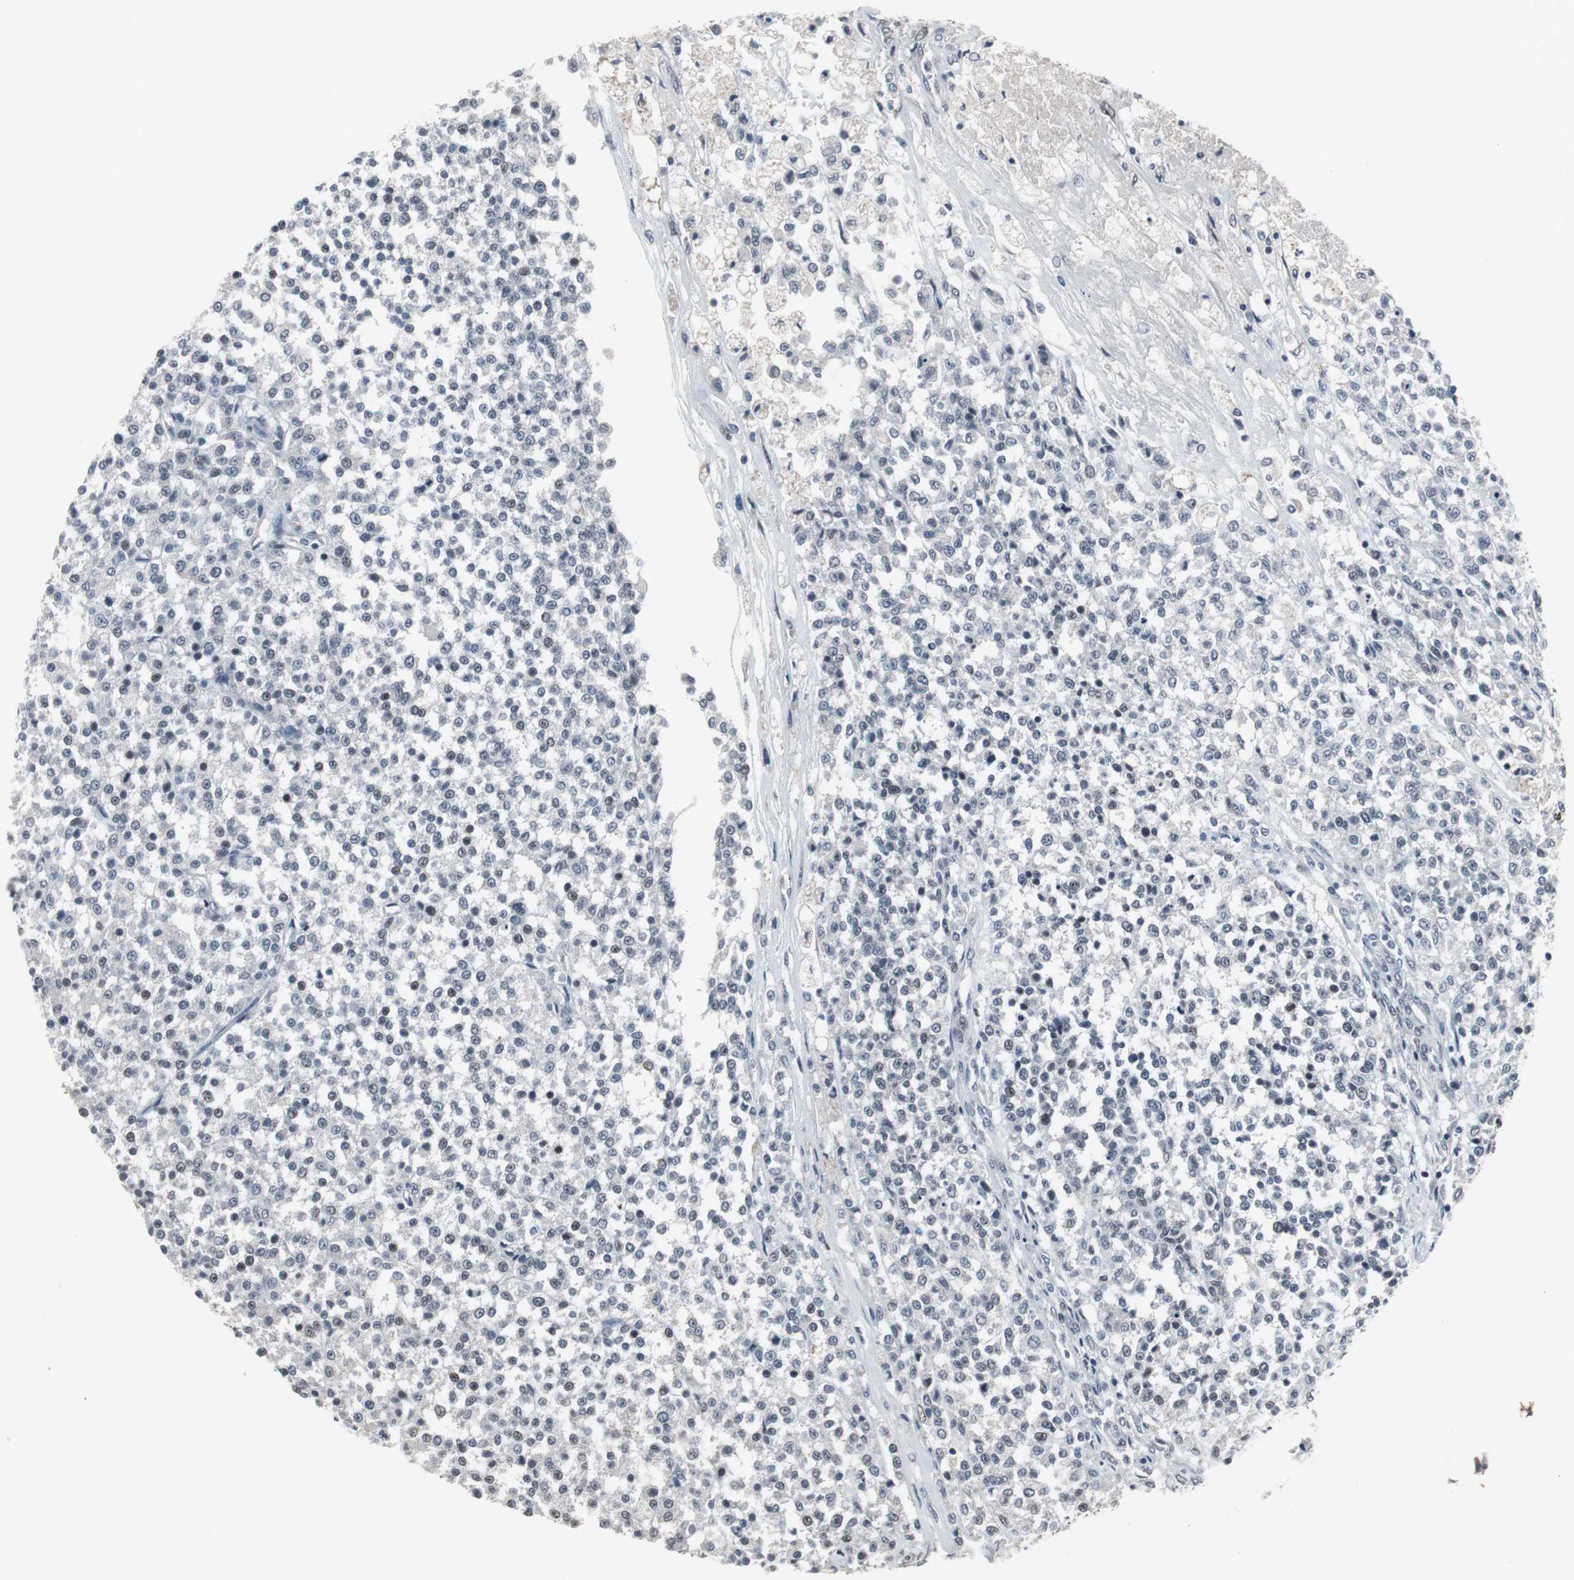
{"staining": {"intensity": "moderate", "quantity": "<25%", "location": "nuclear"}, "tissue": "testis cancer", "cell_type": "Tumor cells", "image_type": "cancer", "snomed": [{"axis": "morphology", "description": "Seminoma, NOS"}, {"axis": "topography", "description": "Testis"}], "caption": "Testis cancer (seminoma) stained with a protein marker reveals moderate staining in tumor cells.", "gene": "FOXP4", "patient": {"sex": "male", "age": 59}}